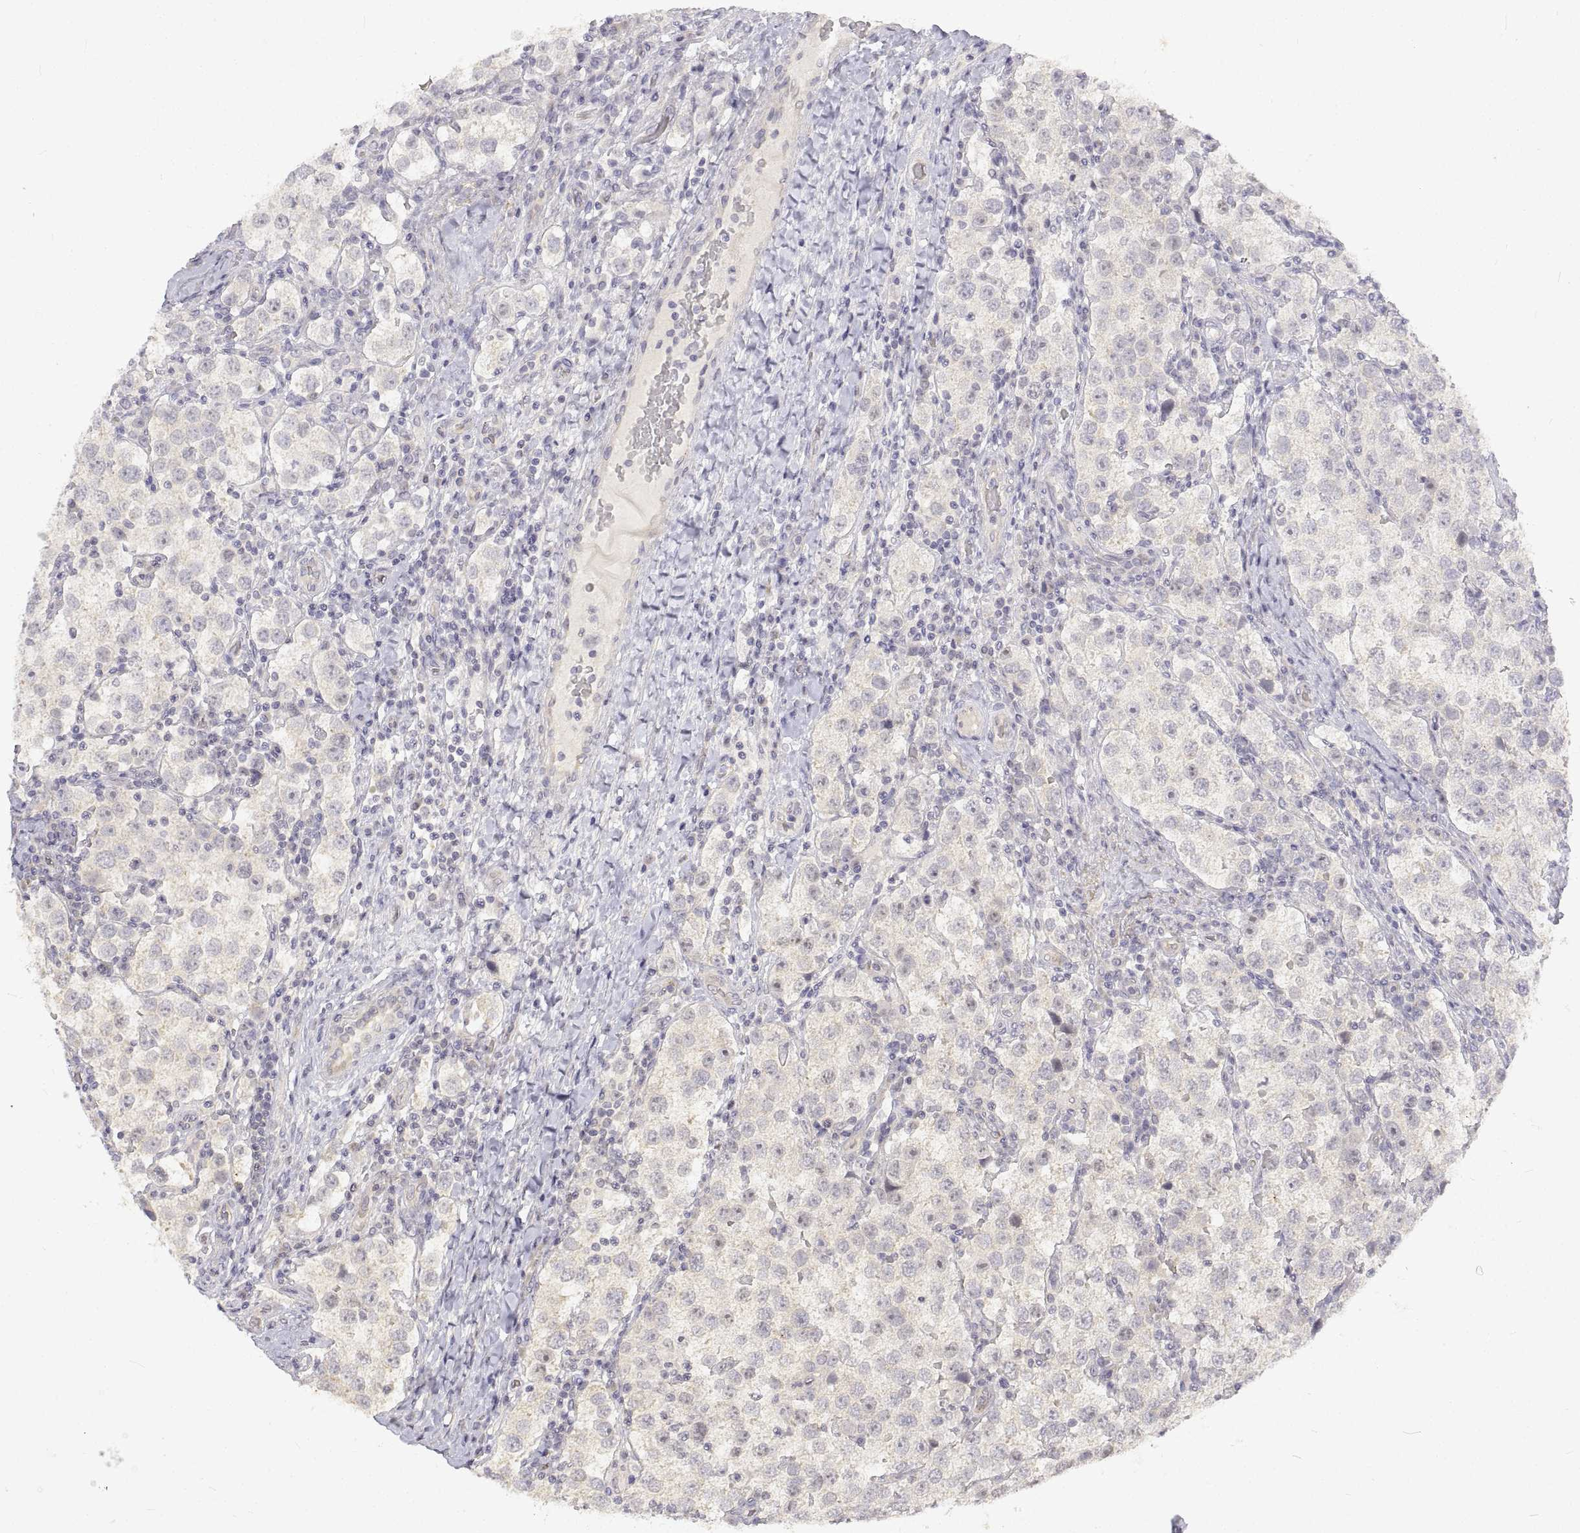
{"staining": {"intensity": "negative", "quantity": "none", "location": "none"}, "tissue": "testis cancer", "cell_type": "Tumor cells", "image_type": "cancer", "snomed": [{"axis": "morphology", "description": "Seminoma, NOS"}, {"axis": "topography", "description": "Testis"}], "caption": "This is an immunohistochemistry (IHC) photomicrograph of human testis cancer (seminoma). There is no staining in tumor cells.", "gene": "ANO2", "patient": {"sex": "male", "age": 37}}